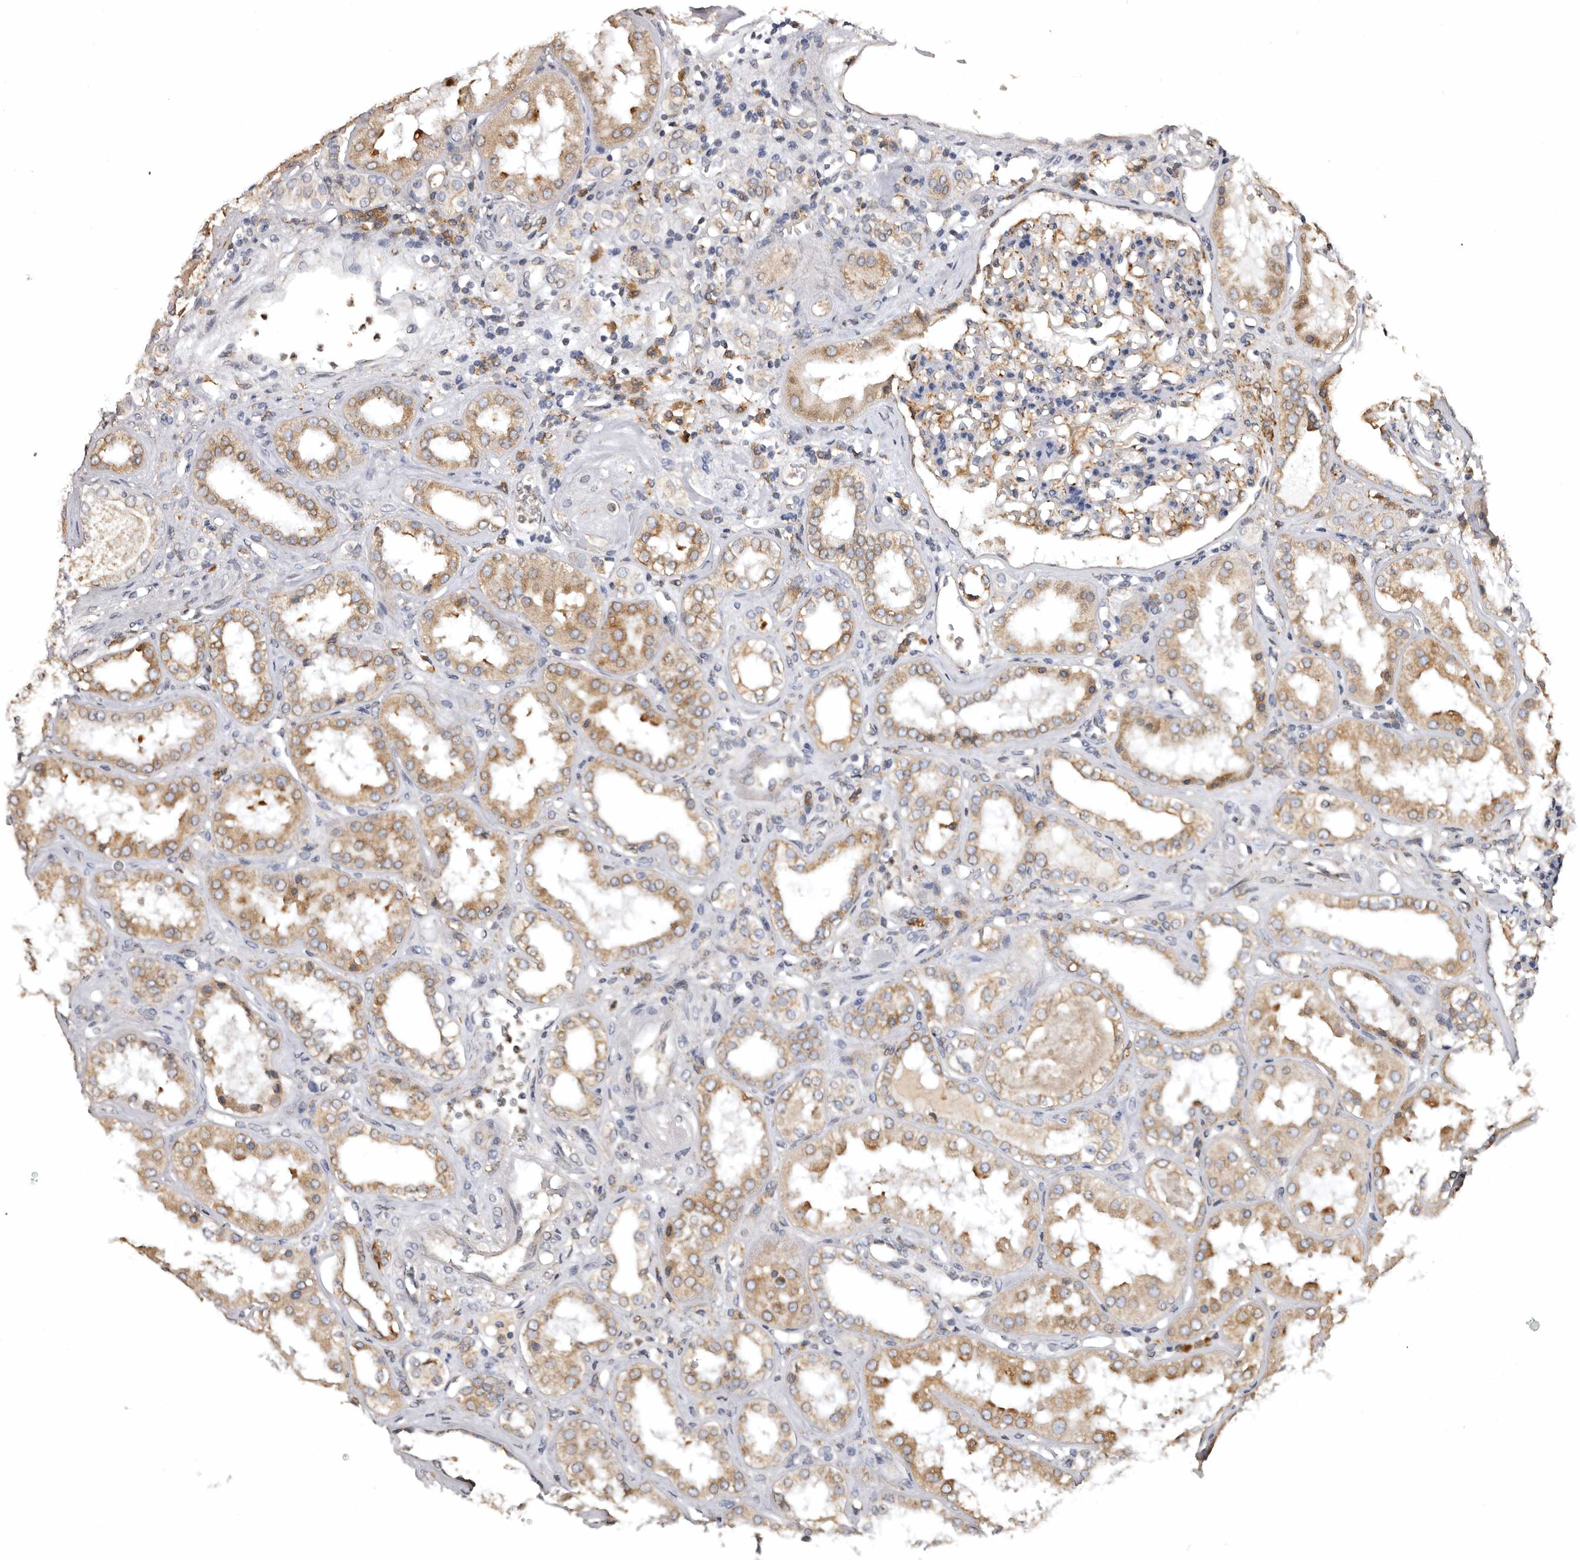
{"staining": {"intensity": "moderate", "quantity": "<25%", "location": "cytoplasmic/membranous"}, "tissue": "kidney", "cell_type": "Cells in glomeruli", "image_type": "normal", "snomed": [{"axis": "morphology", "description": "Normal tissue, NOS"}, {"axis": "topography", "description": "Kidney"}], "caption": "This is a photomicrograph of immunohistochemistry staining of unremarkable kidney, which shows moderate expression in the cytoplasmic/membranous of cells in glomeruli.", "gene": "INKA2", "patient": {"sex": "female", "age": 56}}